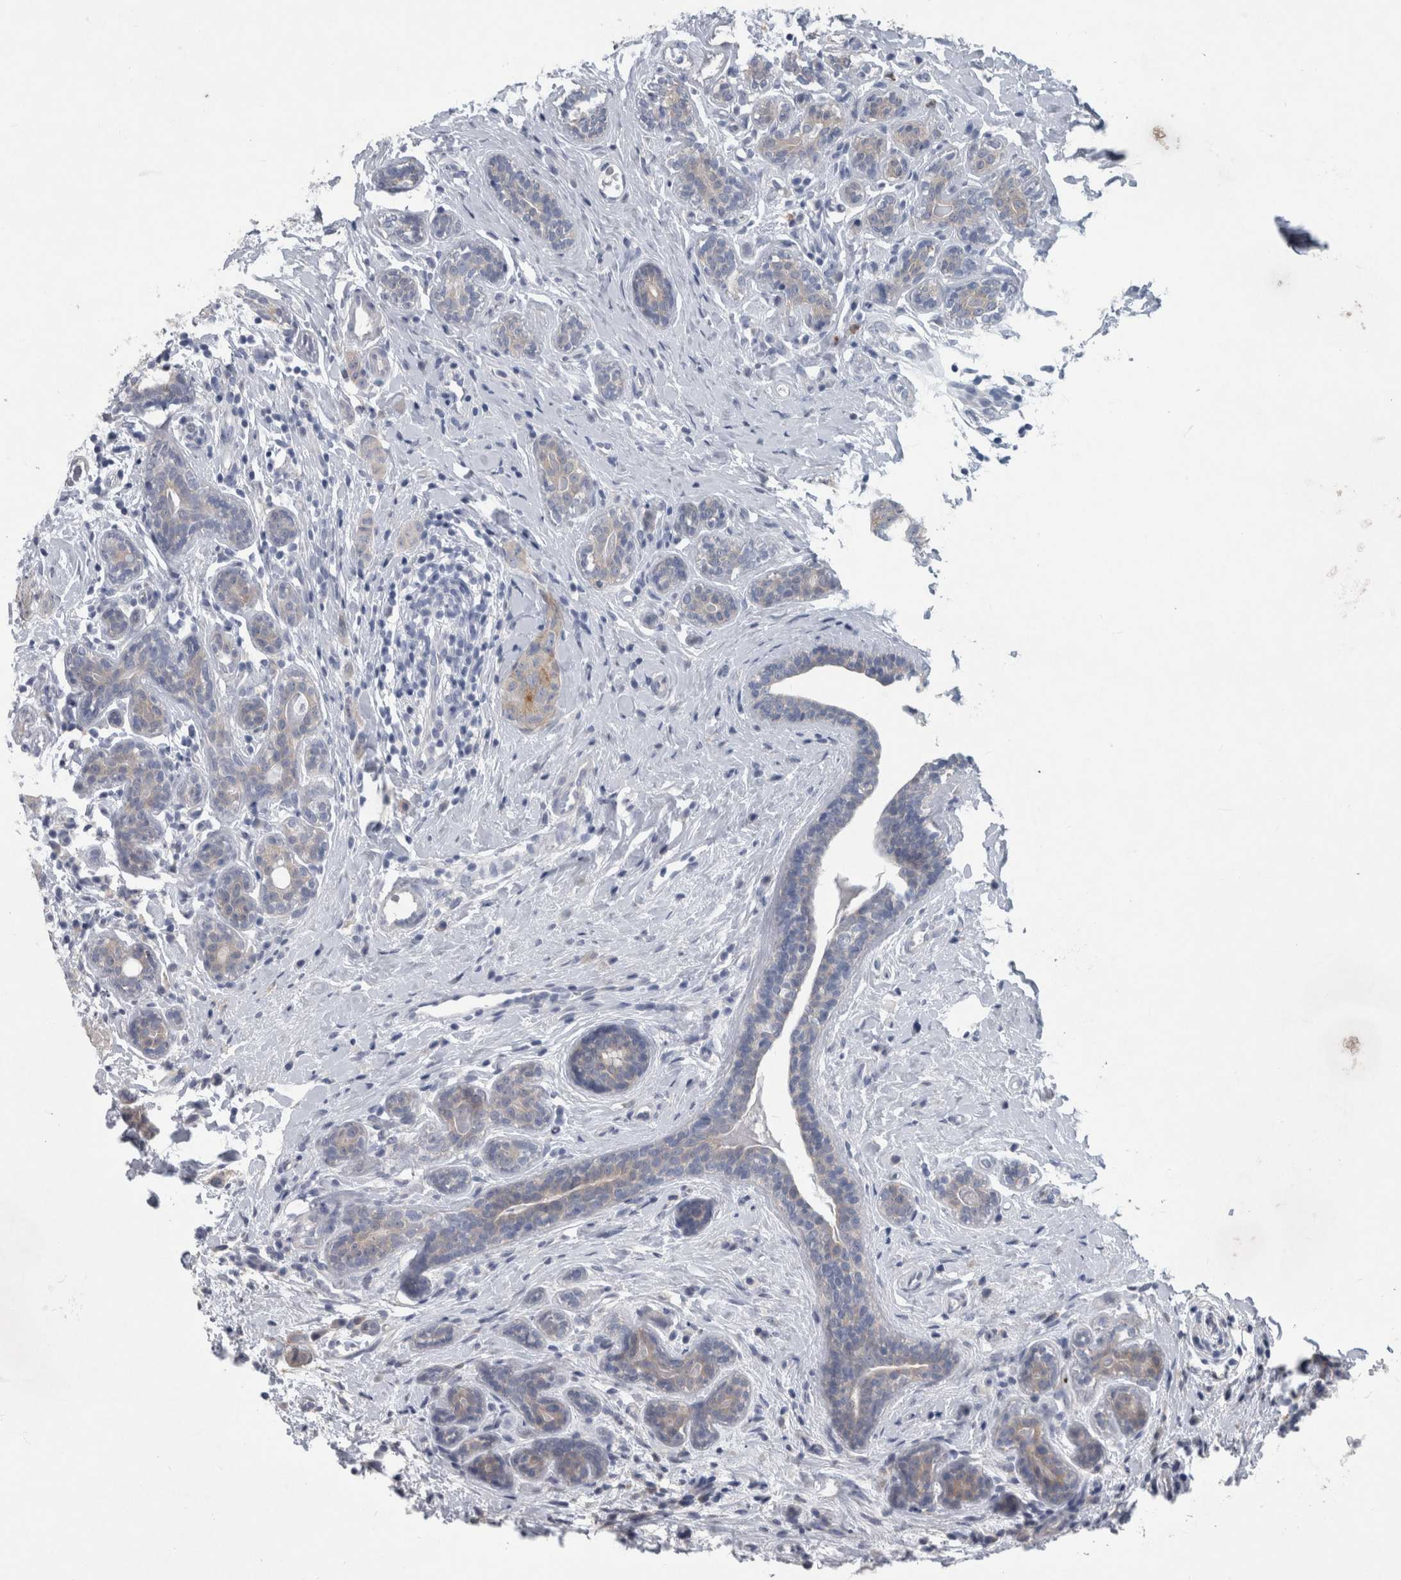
{"staining": {"intensity": "negative", "quantity": "none", "location": "none"}, "tissue": "breast cancer", "cell_type": "Tumor cells", "image_type": "cancer", "snomed": [{"axis": "morphology", "description": "Normal tissue, NOS"}, {"axis": "morphology", "description": "Duct carcinoma"}, {"axis": "topography", "description": "Breast"}], "caption": "Tumor cells are negative for brown protein staining in infiltrating ductal carcinoma (breast).", "gene": "FAM83H", "patient": {"sex": "female", "age": 40}}